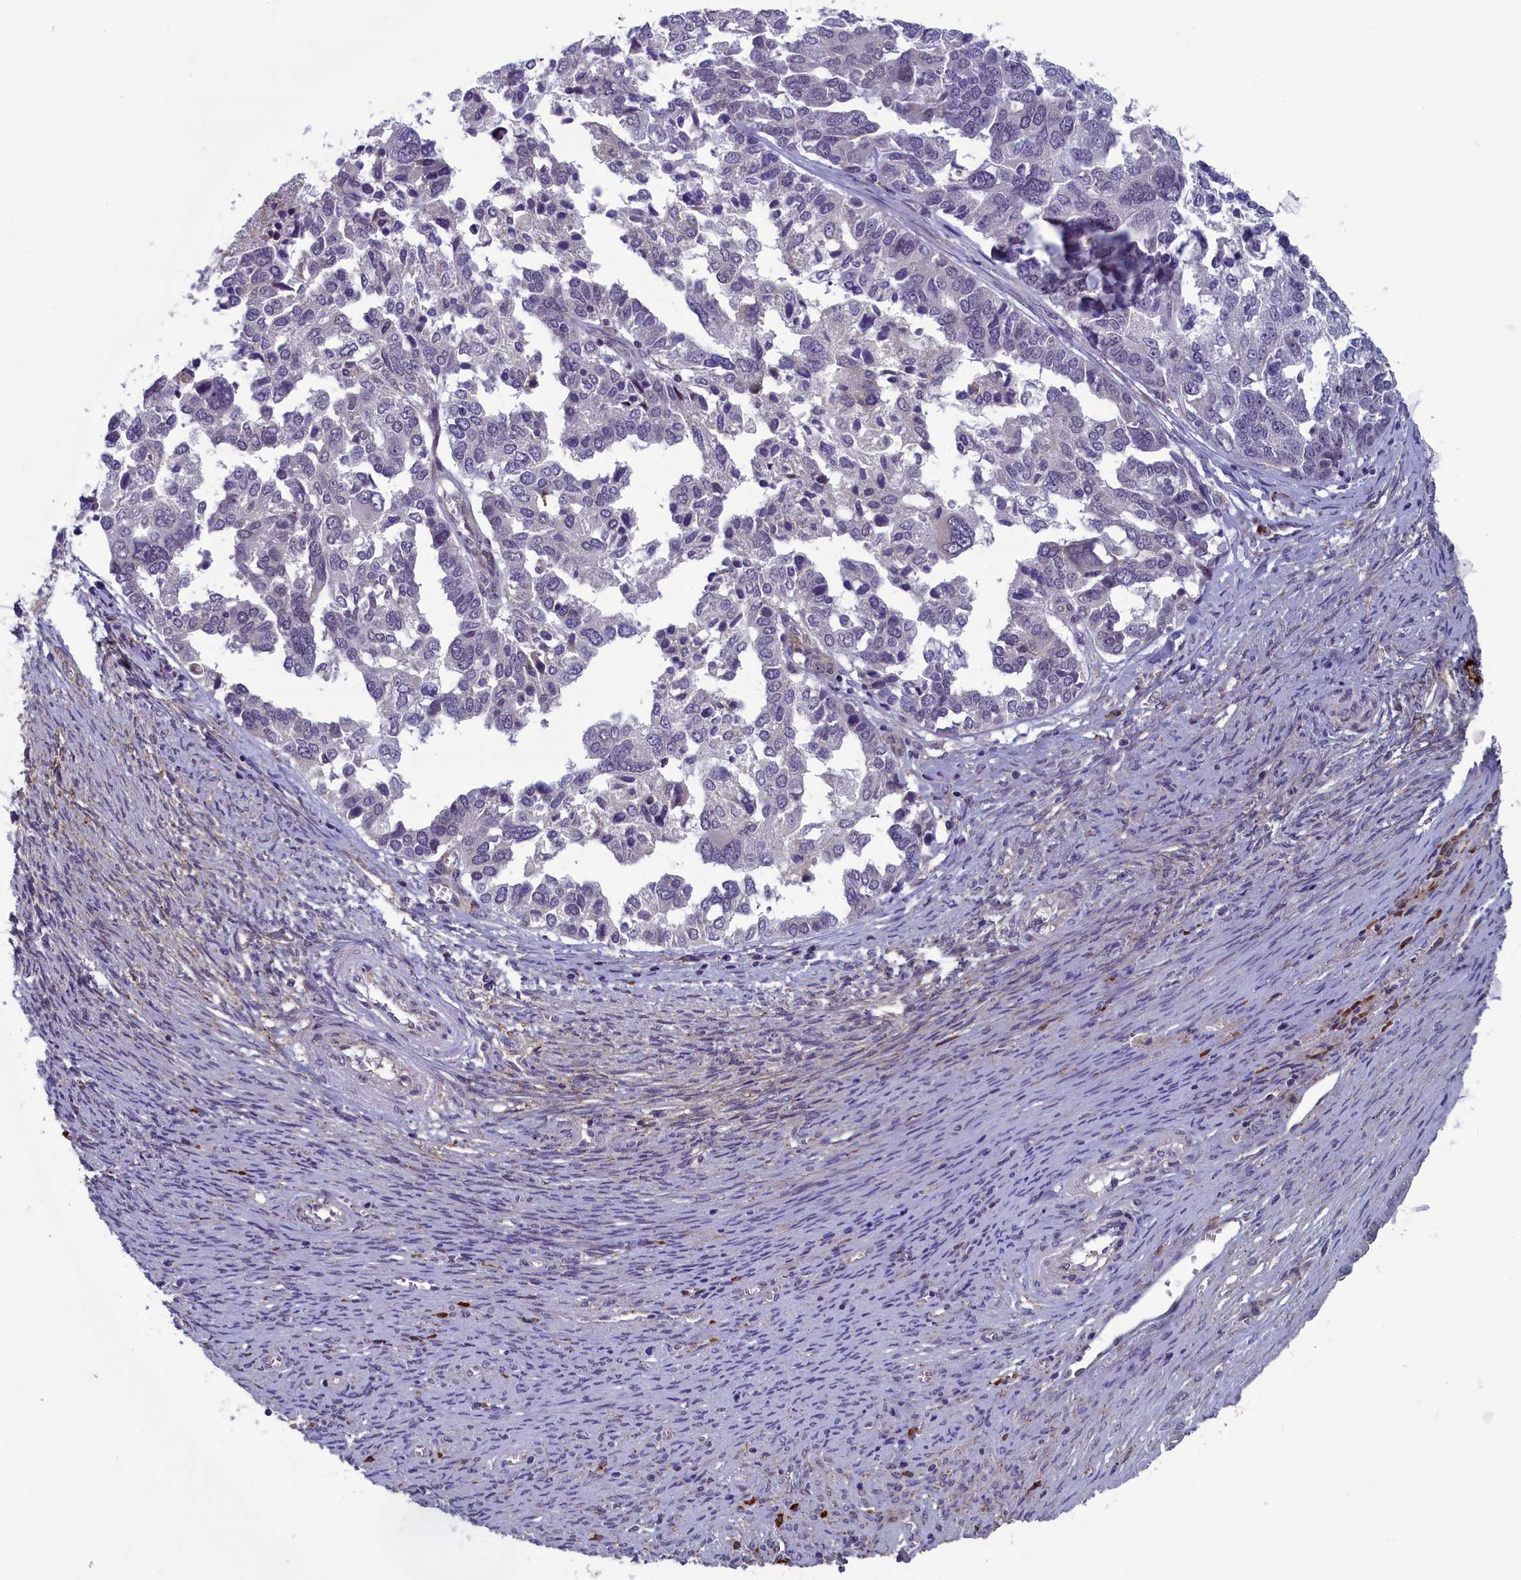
{"staining": {"intensity": "negative", "quantity": "none", "location": "none"}, "tissue": "ovarian cancer", "cell_type": "Tumor cells", "image_type": "cancer", "snomed": [{"axis": "morphology", "description": "Cystadenocarcinoma, serous, NOS"}, {"axis": "topography", "description": "Ovary"}], "caption": "Micrograph shows no protein expression in tumor cells of ovarian cancer tissue. Nuclei are stained in blue.", "gene": "CNEP1R1", "patient": {"sex": "female", "age": 44}}